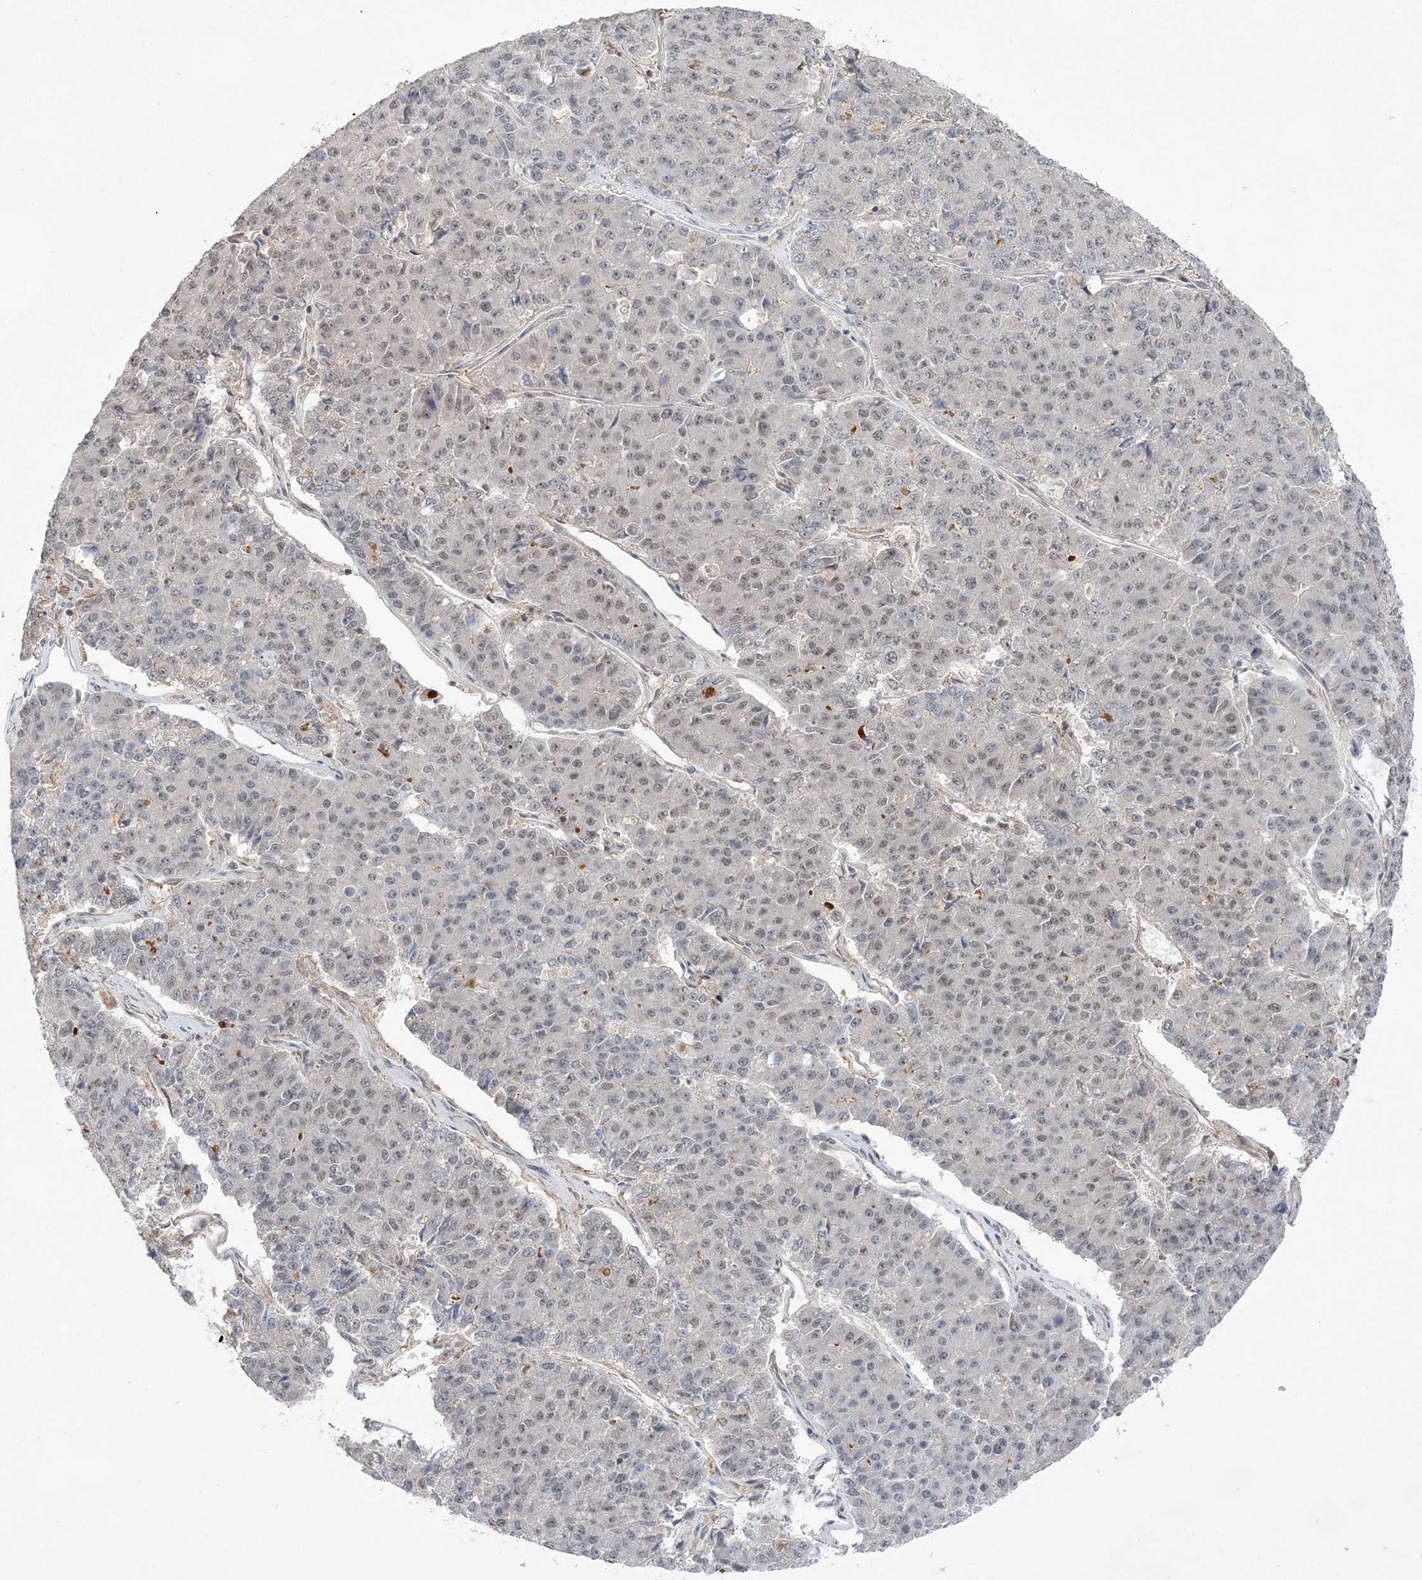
{"staining": {"intensity": "negative", "quantity": "none", "location": "none"}, "tissue": "pancreatic cancer", "cell_type": "Tumor cells", "image_type": "cancer", "snomed": [{"axis": "morphology", "description": "Adenocarcinoma, NOS"}, {"axis": "topography", "description": "Pancreas"}], "caption": "Human pancreatic cancer (adenocarcinoma) stained for a protein using immunohistochemistry (IHC) displays no staining in tumor cells.", "gene": "TMEM132B", "patient": {"sex": "male", "age": 50}}